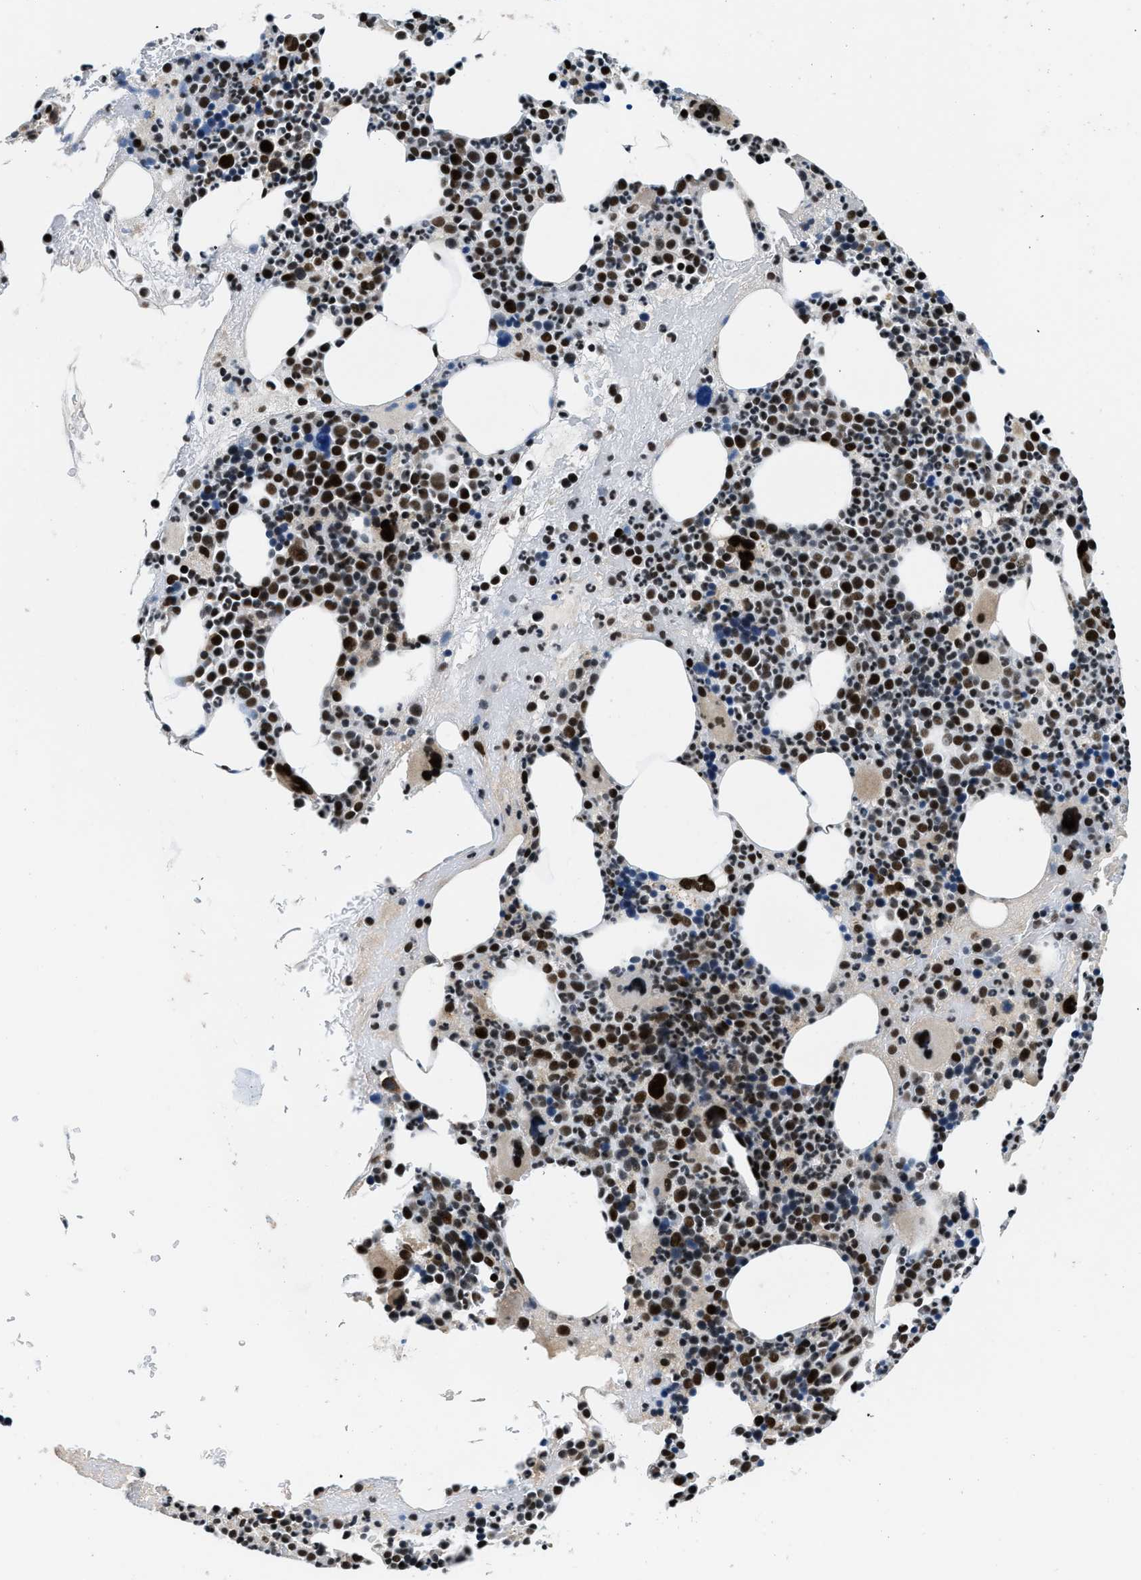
{"staining": {"intensity": "strong", "quantity": ">75%", "location": "nuclear"}, "tissue": "bone marrow", "cell_type": "Hematopoietic cells", "image_type": "normal", "snomed": [{"axis": "morphology", "description": "Normal tissue, NOS"}, {"axis": "morphology", "description": "Inflammation, NOS"}, {"axis": "topography", "description": "Bone marrow"}], "caption": "Benign bone marrow demonstrates strong nuclear expression in approximately >75% of hematopoietic cells Nuclei are stained in blue..", "gene": "KDM3B", "patient": {"sex": "male", "age": 73}}